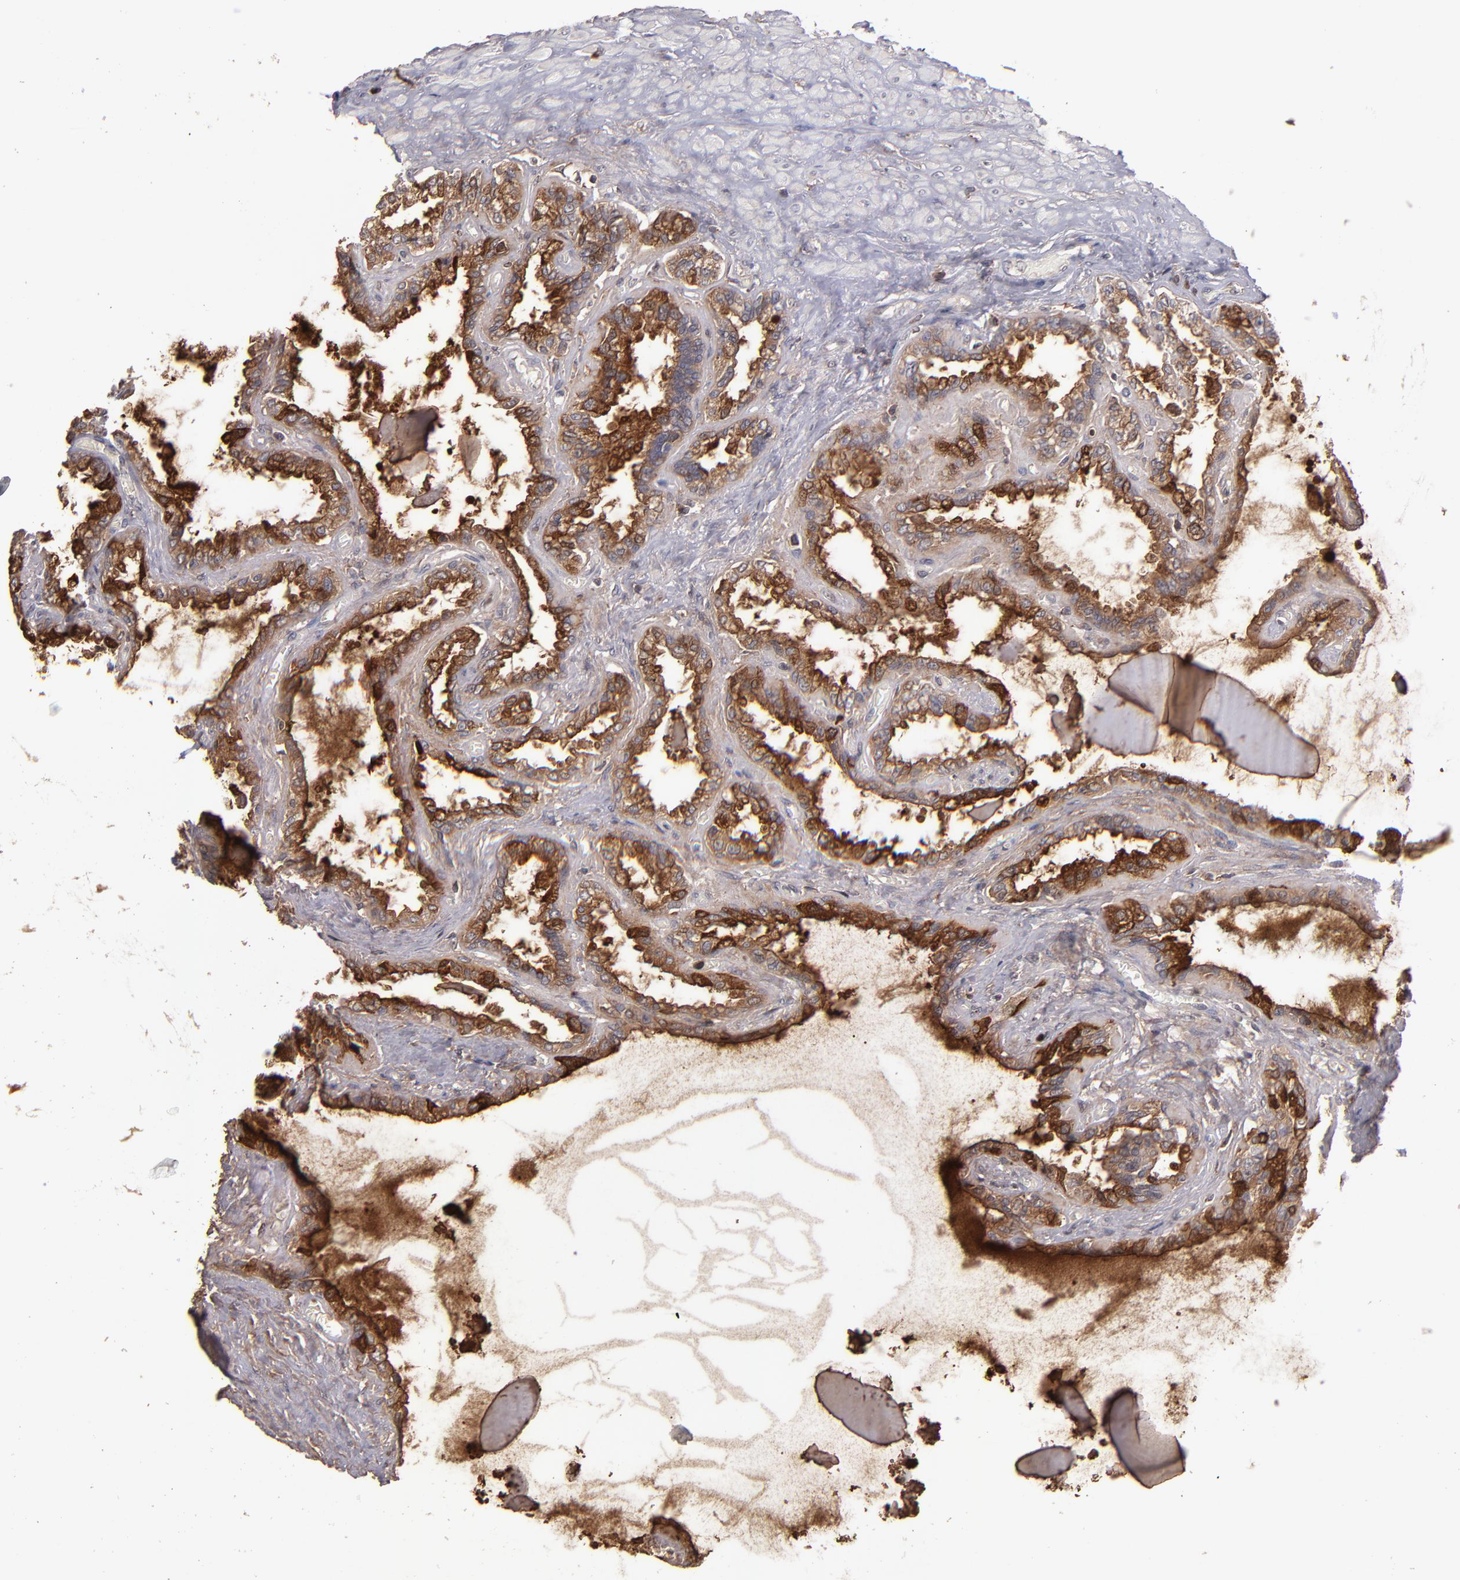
{"staining": {"intensity": "moderate", "quantity": ">75%", "location": "cytoplasmic/membranous"}, "tissue": "seminal vesicle", "cell_type": "Glandular cells", "image_type": "normal", "snomed": [{"axis": "morphology", "description": "Normal tissue, NOS"}, {"axis": "morphology", "description": "Inflammation, NOS"}, {"axis": "topography", "description": "Urinary bladder"}, {"axis": "topography", "description": "Prostate"}, {"axis": "topography", "description": "Seminal veicle"}], "caption": "The micrograph displays a brown stain indicating the presence of a protein in the cytoplasmic/membranous of glandular cells in seminal vesicle.", "gene": "NF2", "patient": {"sex": "male", "age": 82}}